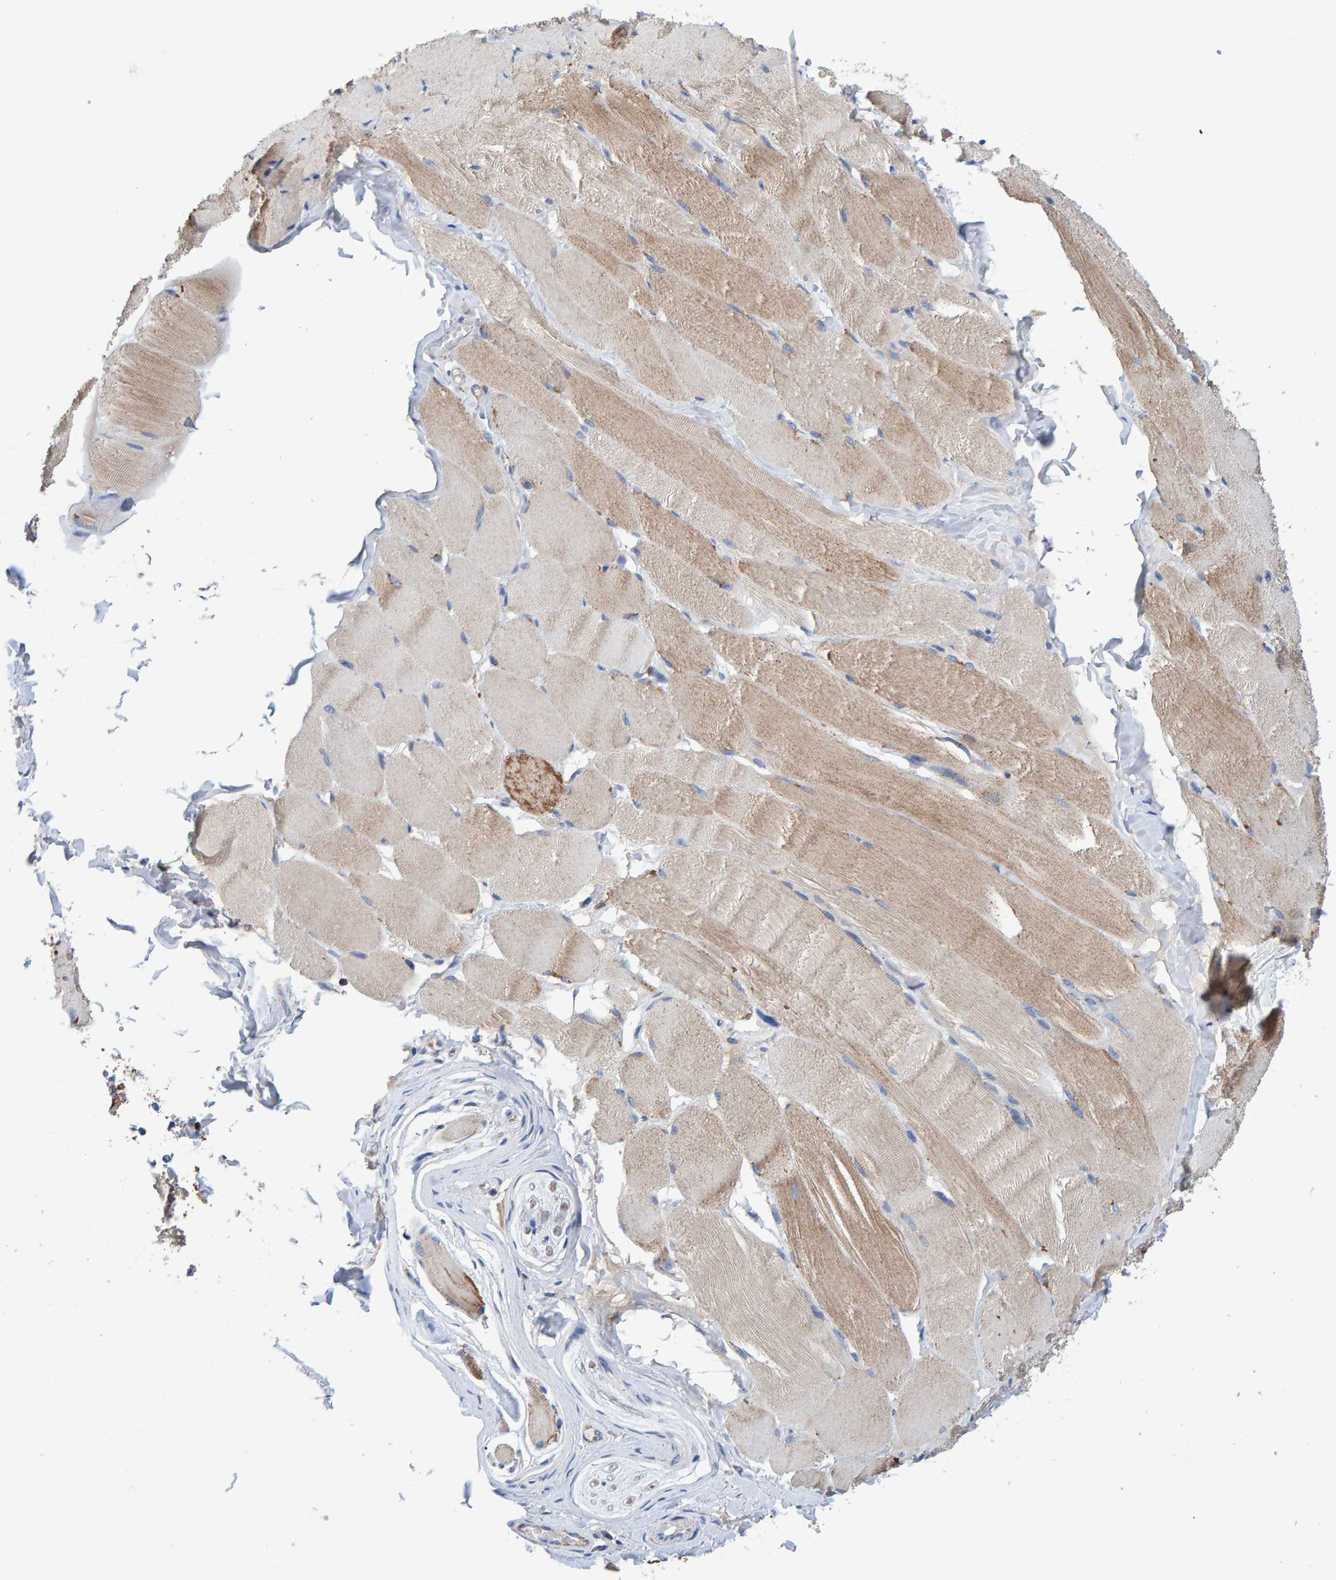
{"staining": {"intensity": "moderate", "quantity": "25%-75%", "location": "cytoplasmic/membranous"}, "tissue": "skeletal muscle", "cell_type": "Myocytes", "image_type": "normal", "snomed": [{"axis": "morphology", "description": "Normal tissue, NOS"}, {"axis": "topography", "description": "Skin"}, {"axis": "topography", "description": "Skeletal muscle"}], "caption": "Skeletal muscle stained with DAB immunohistochemistry shows medium levels of moderate cytoplasmic/membranous expression in about 25%-75% of myocytes. The protein is shown in brown color, while the nuclei are stained blue.", "gene": "EFR3A", "patient": {"sex": "male", "age": 83}}